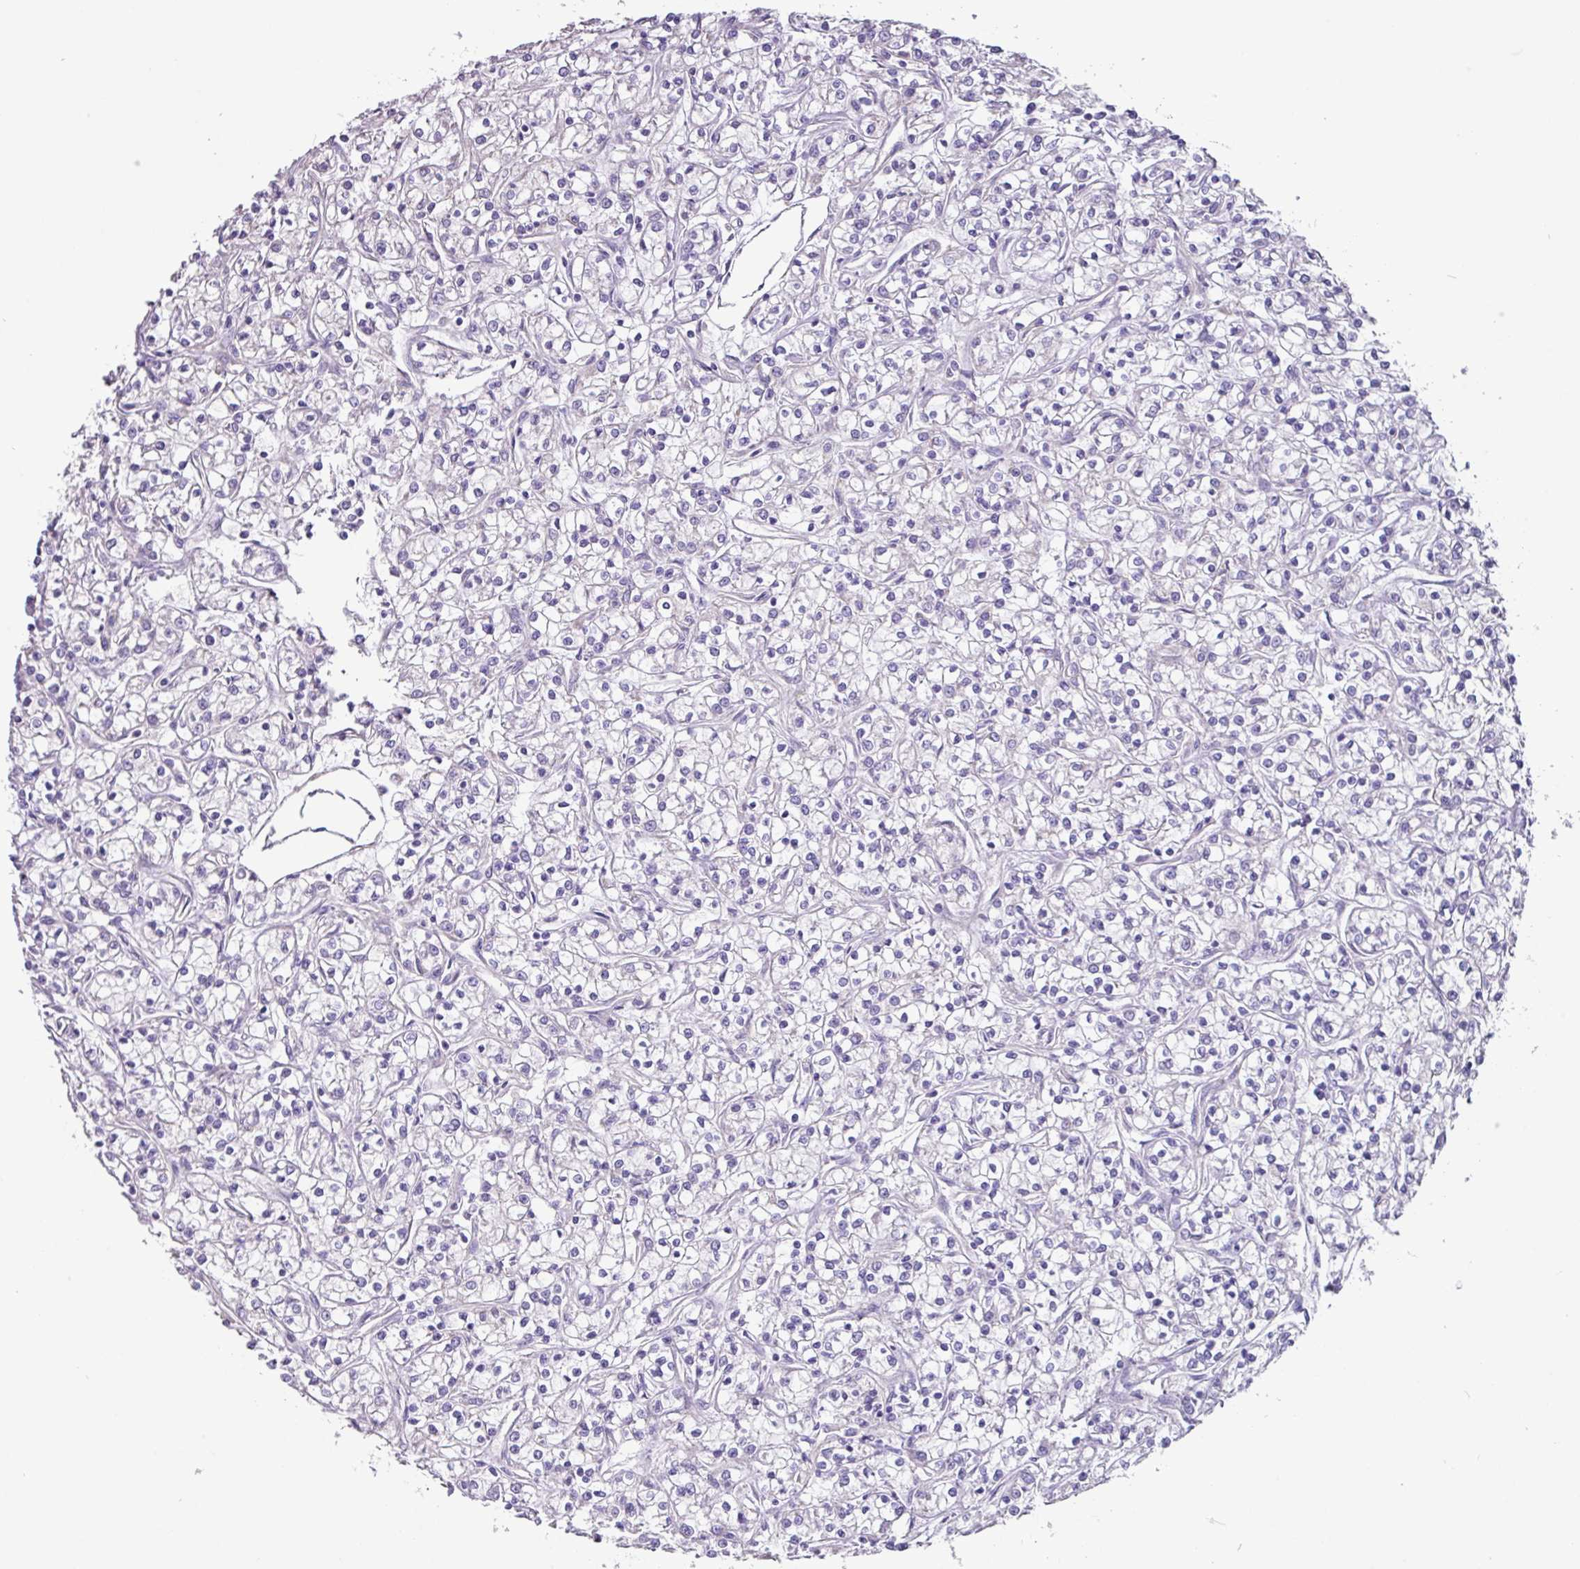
{"staining": {"intensity": "negative", "quantity": "none", "location": "none"}, "tissue": "renal cancer", "cell_type": "Tumor cells", "image_type": "cancer", "snomed": [{"axis": "morphology", "description": "Adenocarcinoma, NOS"}, {"axis": "topography", "description": "Kidney"}], "caption": "Immunohistochemistry (IHC) of renal adenocarcinoma reveals no staining in tumor cells.", "gene": "MRRF", "patient": {"sex": "female", "age": 59}}